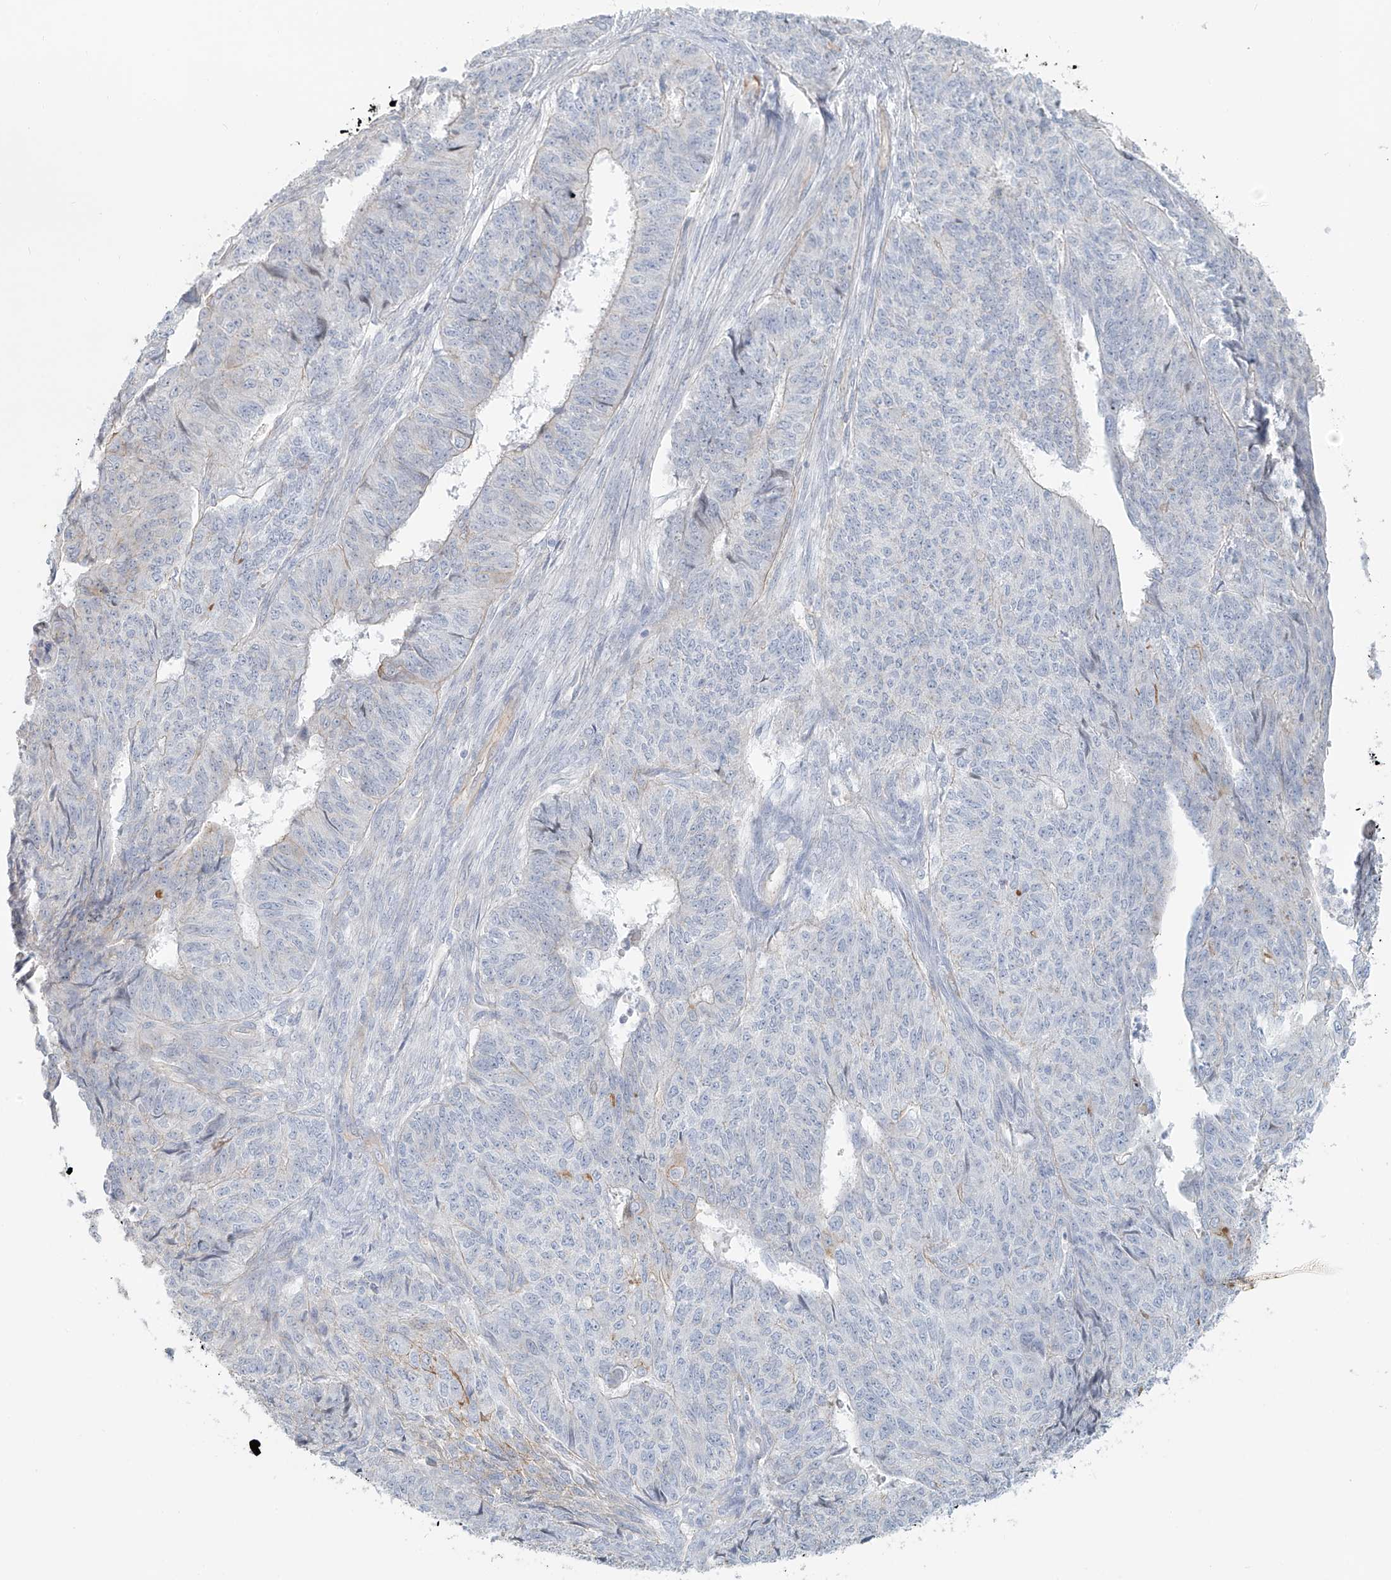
{"staining": {"intensity": "negative", "quantity": "none", "location": "none"}, "tissue": "endometrial cancer", "cell_type": "Tumor cells", "image_type": "cancer", "snomed": [{"axis": "morphology", "description": "Adenocarcinoma, NOS"}, {"axis": "topography", "description": "Endometrium"}], "caption": "Tumor cells are negative for protein expression in human endometrial cancer (adenocarcinoma).", "gene": "TUBE1", "patient": {"sex": "female", "age": 32}}